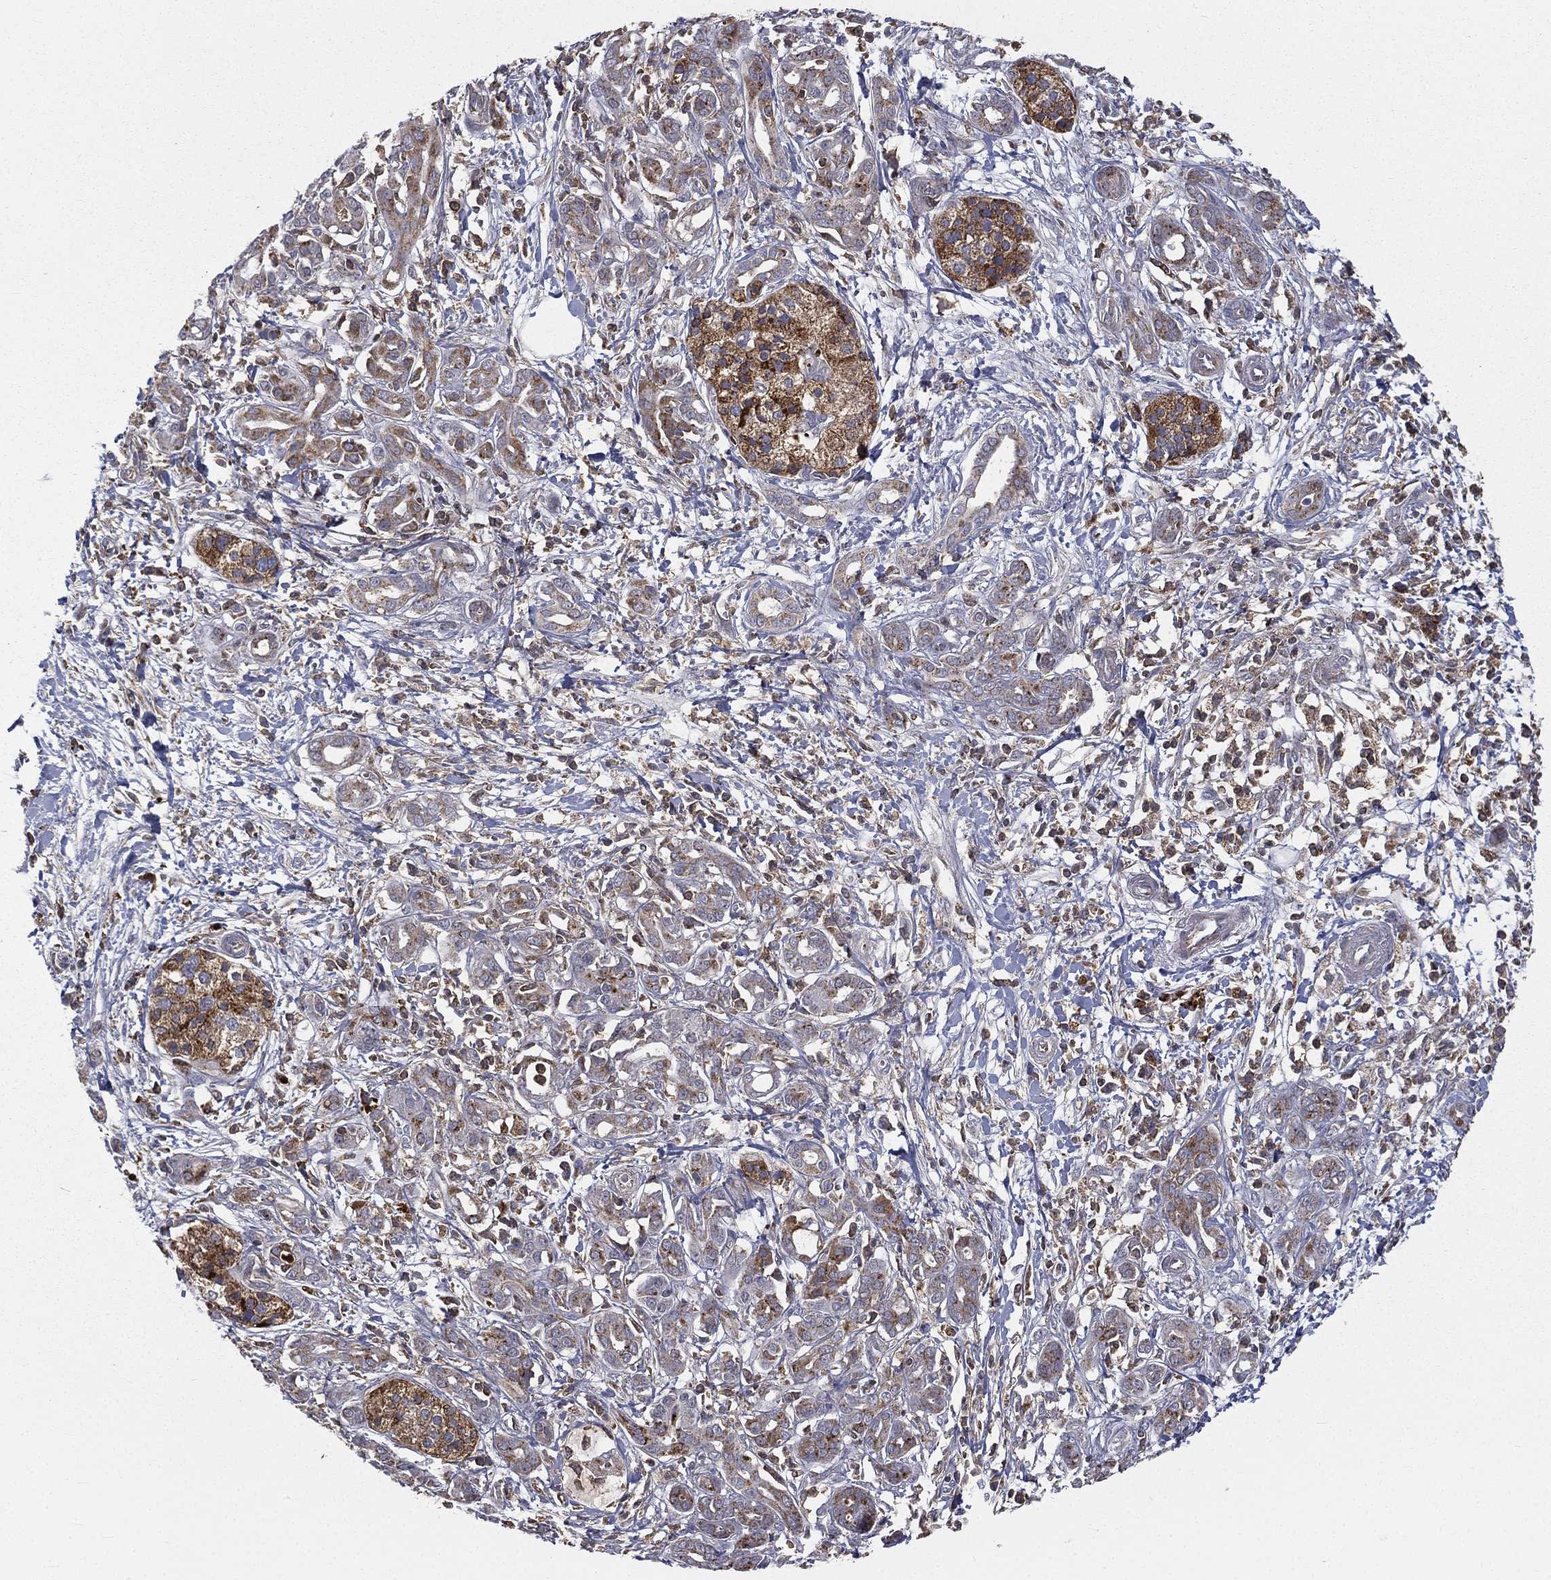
{"staining": {"intensity": "strong", "quantity": "25%-75%", "location": "cytoplasmic/membranous"}, "tissue": "pancreatic cancer", "cell_type": "Tumor cells", "image_type": "cancer", "snomed": [{"axis": "morphology", "description": "Adenocarcinoma, NOS"}, {"axis": "topography", "description": "Pancreas"}], "caption": "Tumor cells reveal strong cytoplasmic/membranous staining in about 25%-75% of cells in pancreatic cancer.", "gene": "RIN3", "patient": {"sex": "male", "age": 72}}